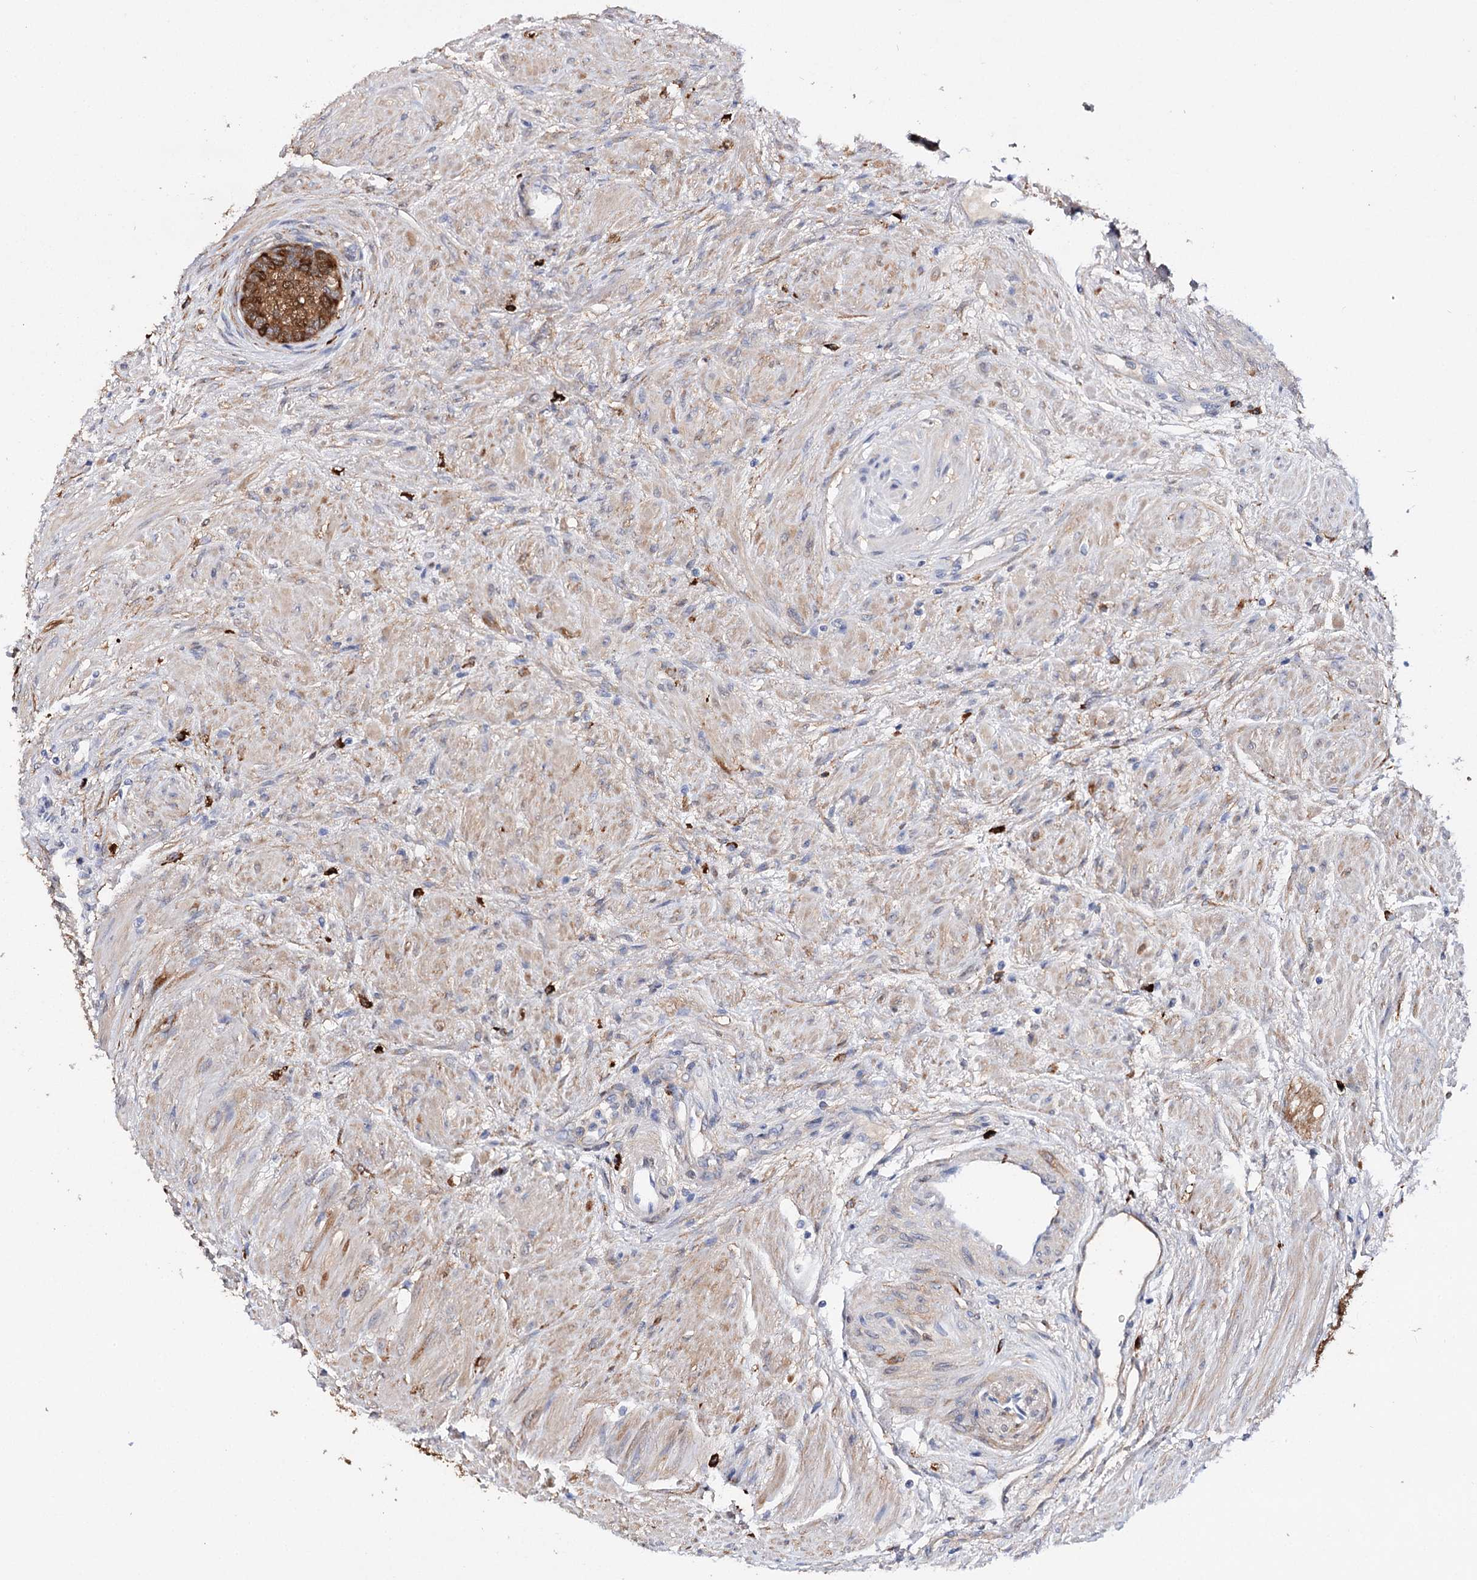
{"staining": {"intensity": "strong", "quantity": ">75%", "location": "cytoplasmic/membranous"}, "tissue": "prostate cancer", "cell_type": "Tumor cells", "image_type": "cancer", "snomed": [{"axis": "morphology", "description": "Adenocarcinoma, High grade"}, {"axis": "topography", "description": "Prostate"}], "caption": "Prostate cancer stained for a protein (brown) exhibits strong cytoplasmic/membranous positive staining in approximately >75% of tumor cells.", "gene": "CFAP46", "patient": {"sex": "male", "age": 63}}